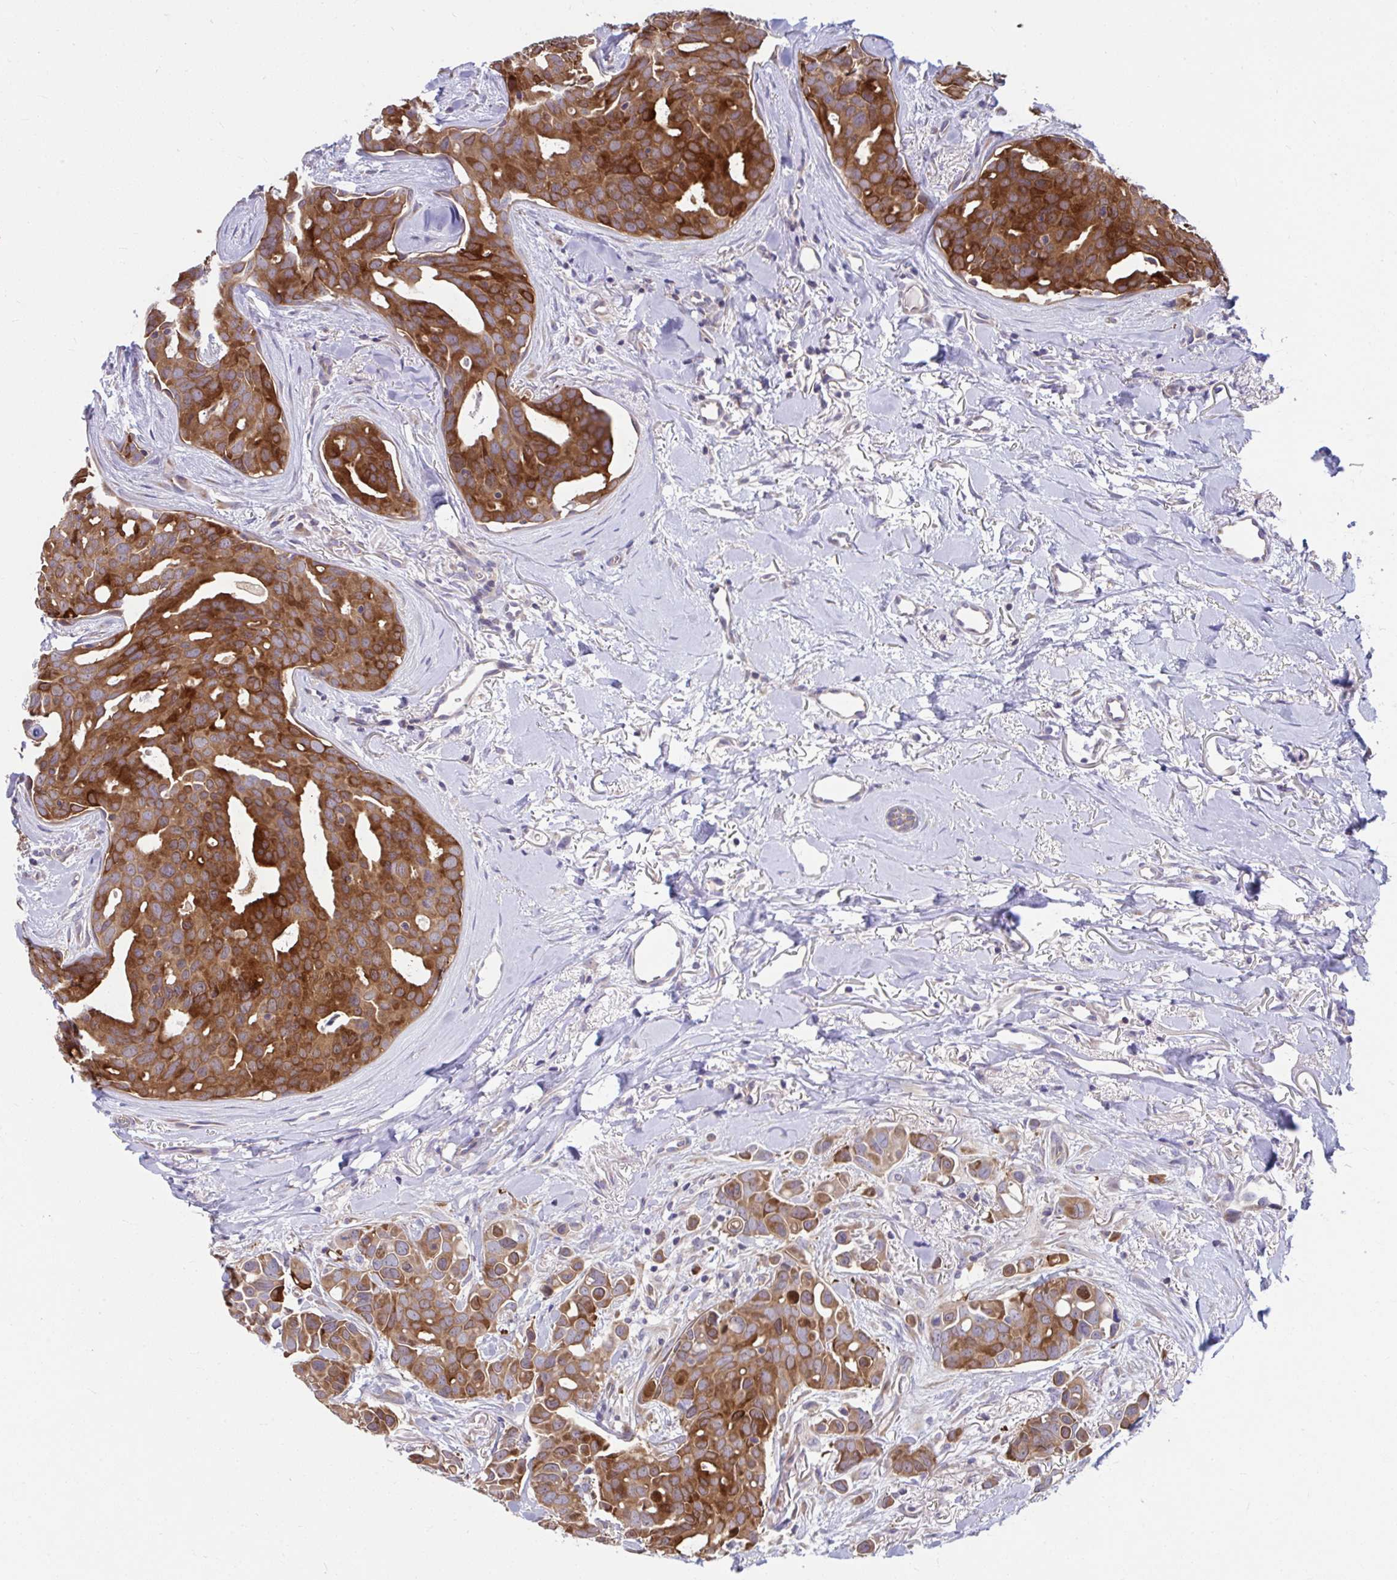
{"staining": {"intensity": "strong", "quantity": ">75%", "location": "cytoplasmic/membranous"}, "tissue": "breast cancer", "cell_type": "Tumor cells", "image_type": "cancer", "snomed": [{"axis": "morphology", "description": "Duct carcinoma"}, {"axis": "topography", "description": "Breast"}], "caption": "Protein analysis of breast invasive ductal carcinoma tissue displays strong cytoplasmic/membranous expression in about >75% of tumor cells.", "gene": "PCDHB7", "patient": {"sex": "female", "age": 54}}